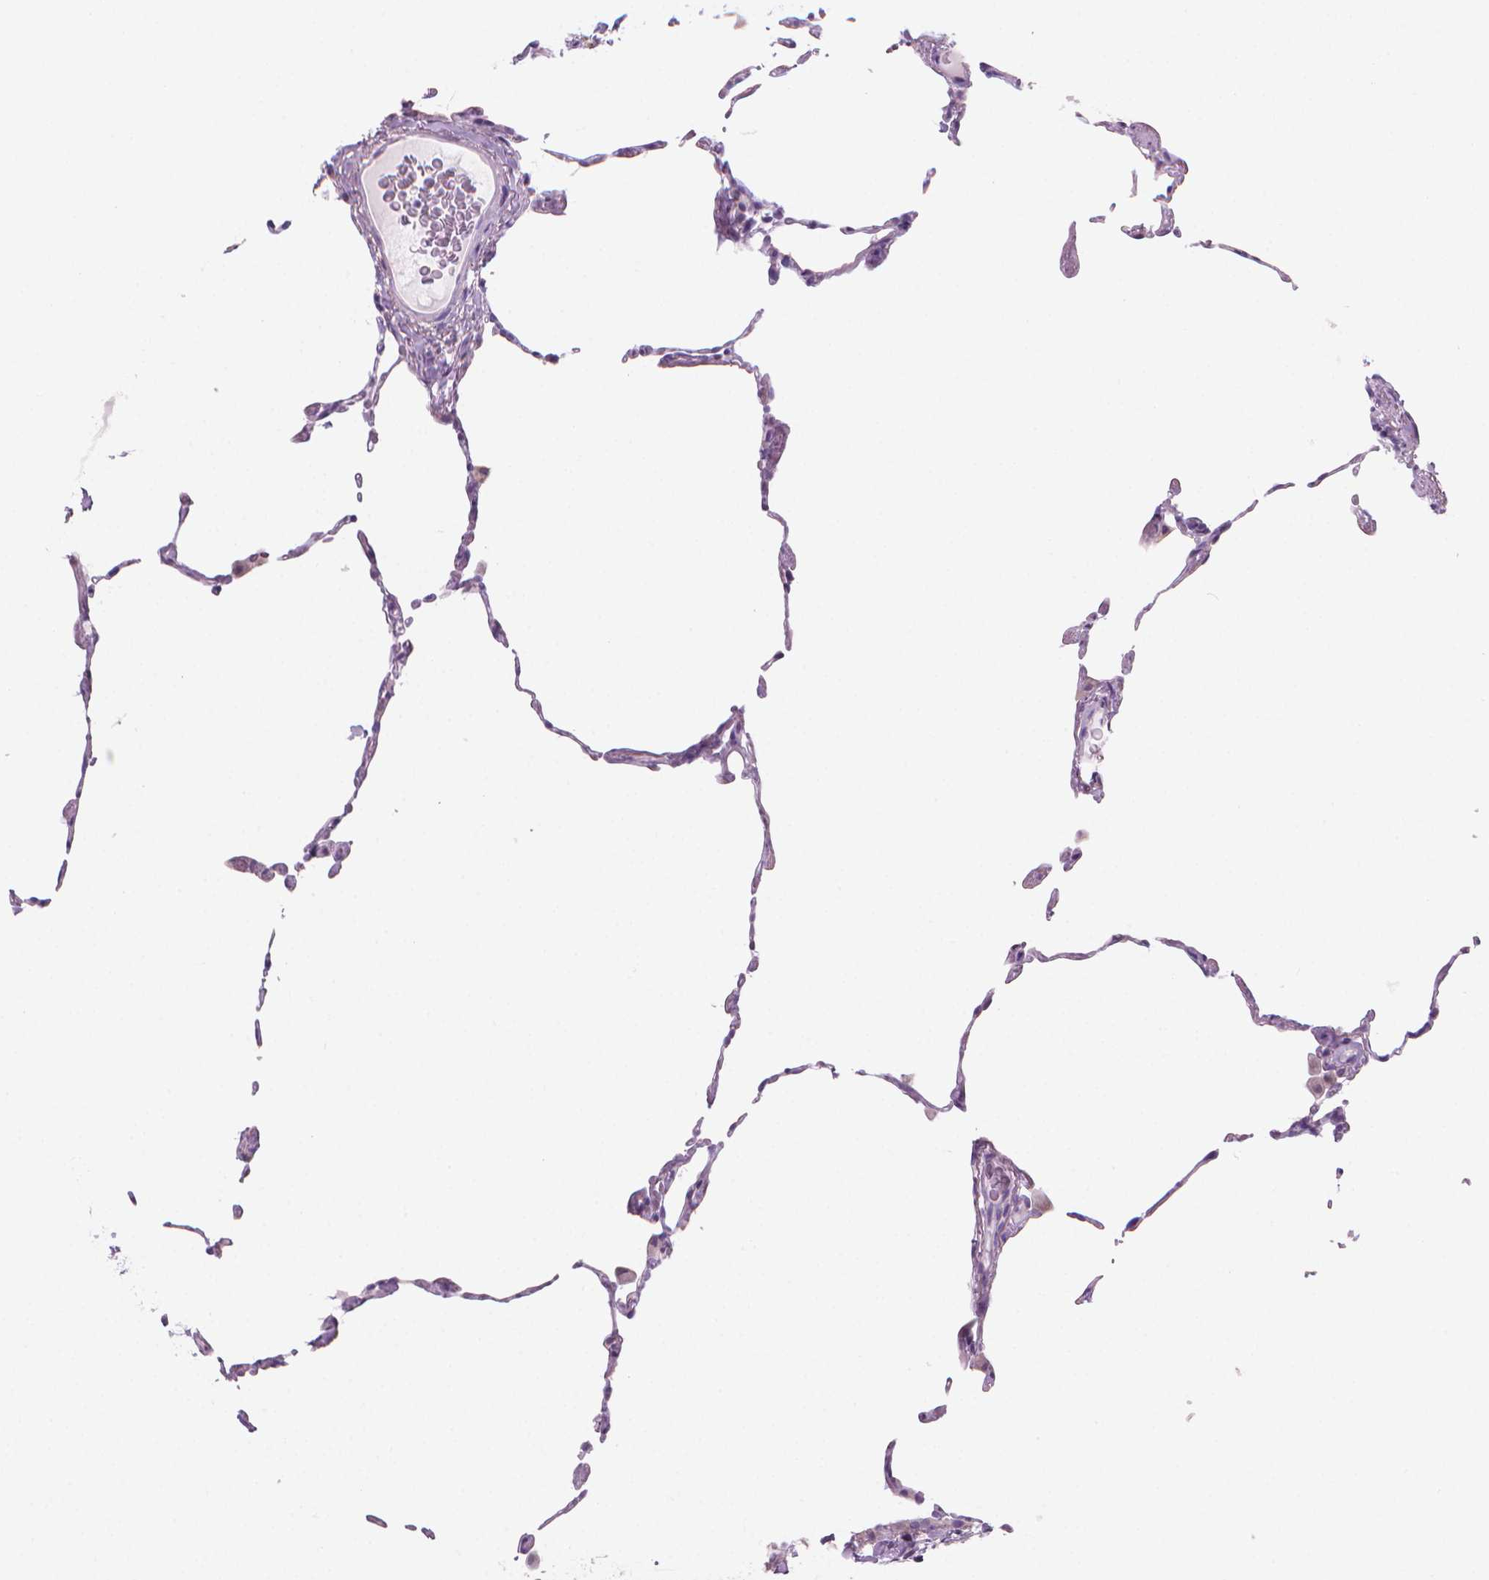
{"staining": {"intensity": "negative", "quantity": "none", "location": "none"}, "tissue": "lung", "cell_type": "Alveolar cells", "image_type": "normal", "snomed": [{"axis": "morphology", "description": "Normal tissue, NOS"}, {"axis": "topography", "description": "Lung"}], "caption": "Protein analysis of benign lung demonstrates no significant expression in alveolar cells. (Immunohistochemistry (ihc), brightfield microscopy, high magnification).", "gene": "ENSG00000187186", "patient": {"sex": "female", "age": 57}}